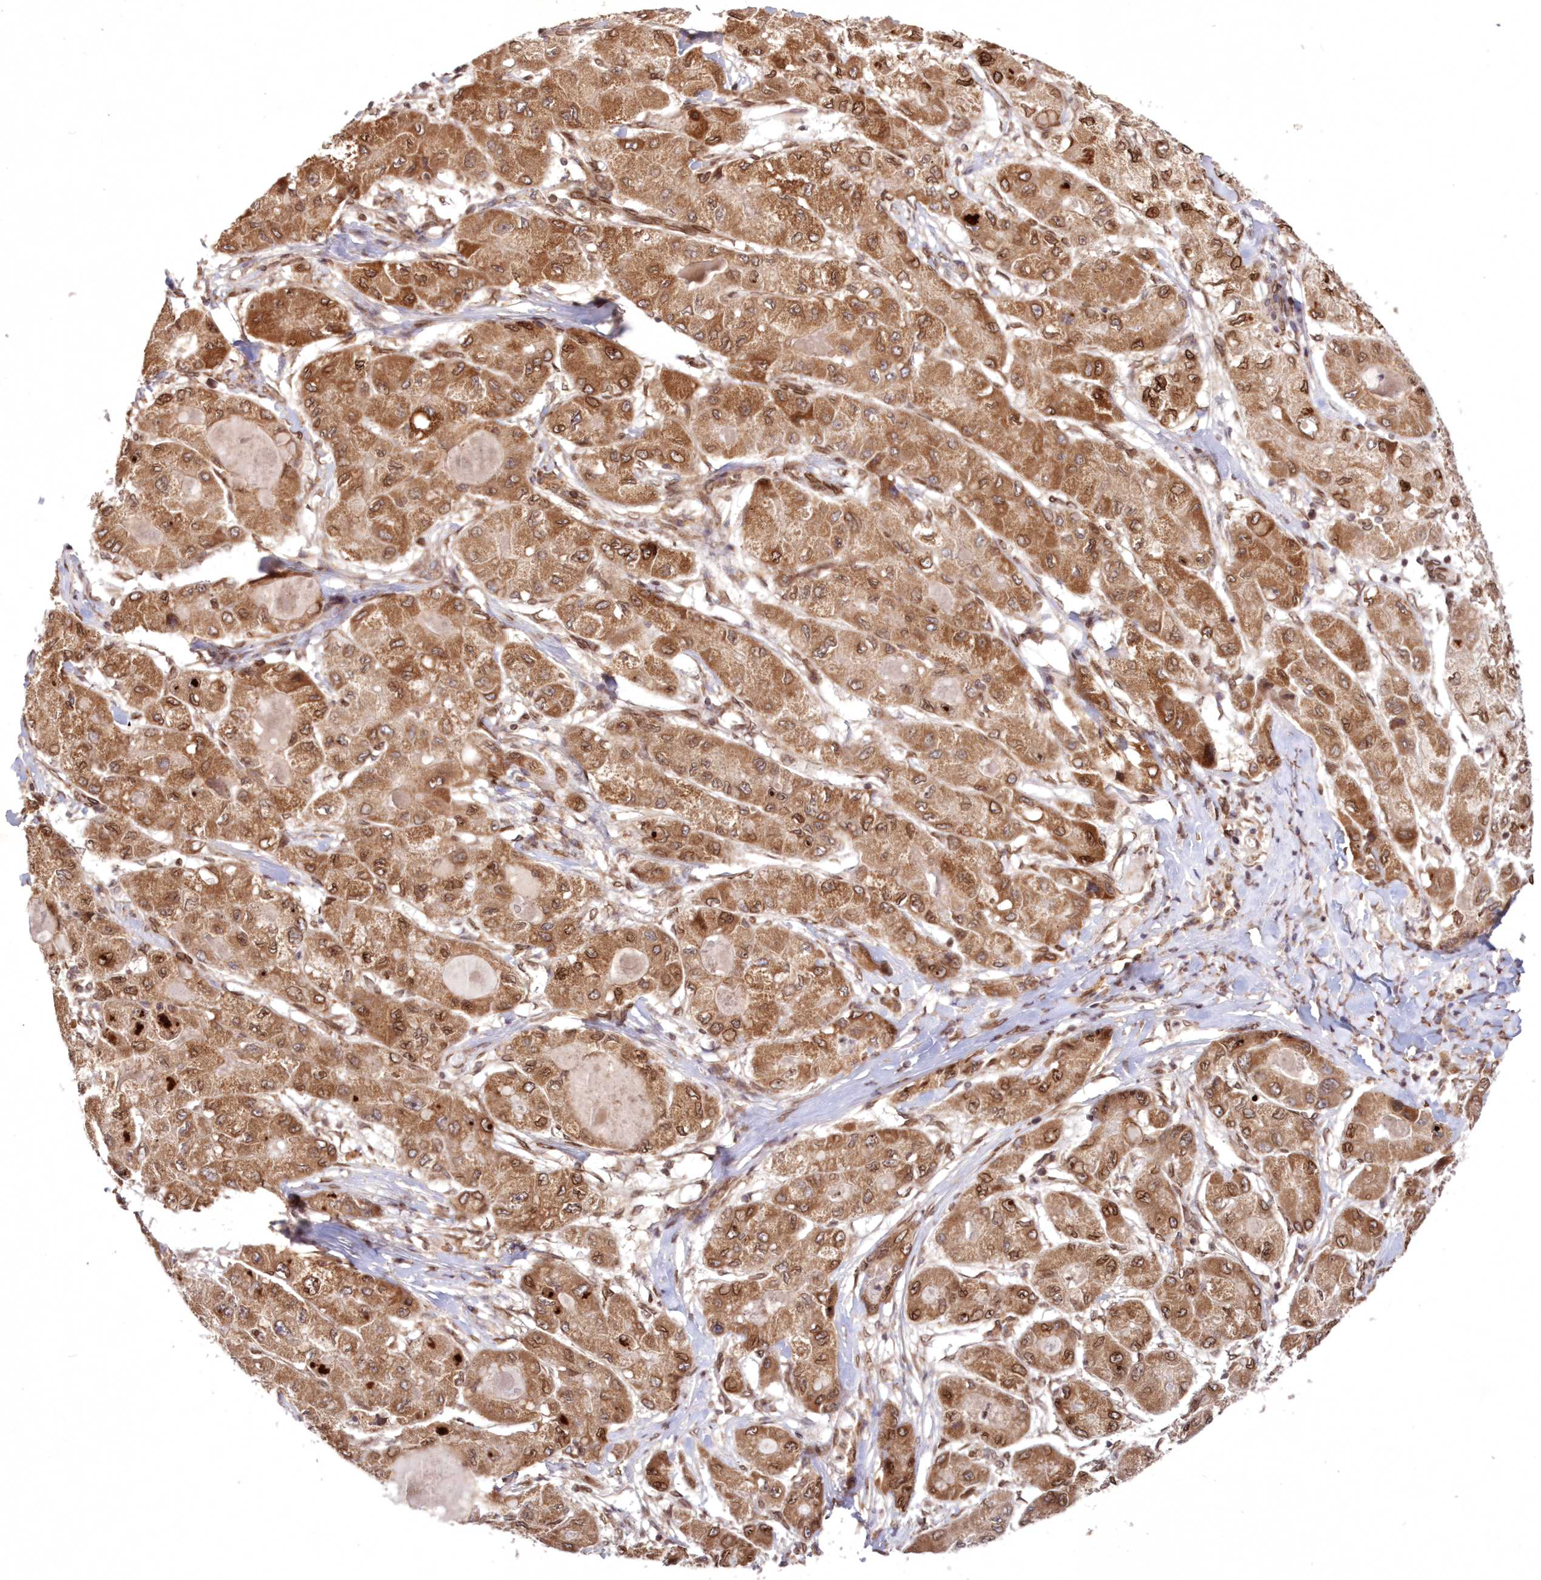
{"staining": {"intensity": "moderate", "quantity": ">75%", "location": "cytoplasmic/membranous,nuclear"}, "tissue": "liver cancer", "cell_type": "Tumor cells", "image_type": "cancer", "snomed": [{"axis": "morphology", "description": "Carcinoma, Hepatocellular, NOS"}, {"axis": "topography", "description": "Liver"}], "caption": "A medium amount of moderate cytoplasmic/membranous and nuclear staining is seen in about >75% of tumor cells in hepatocellular carcinoma (liver) tissue.", "gene": "DNAJC27", "patient": {"sex": "male", "age": 80}}